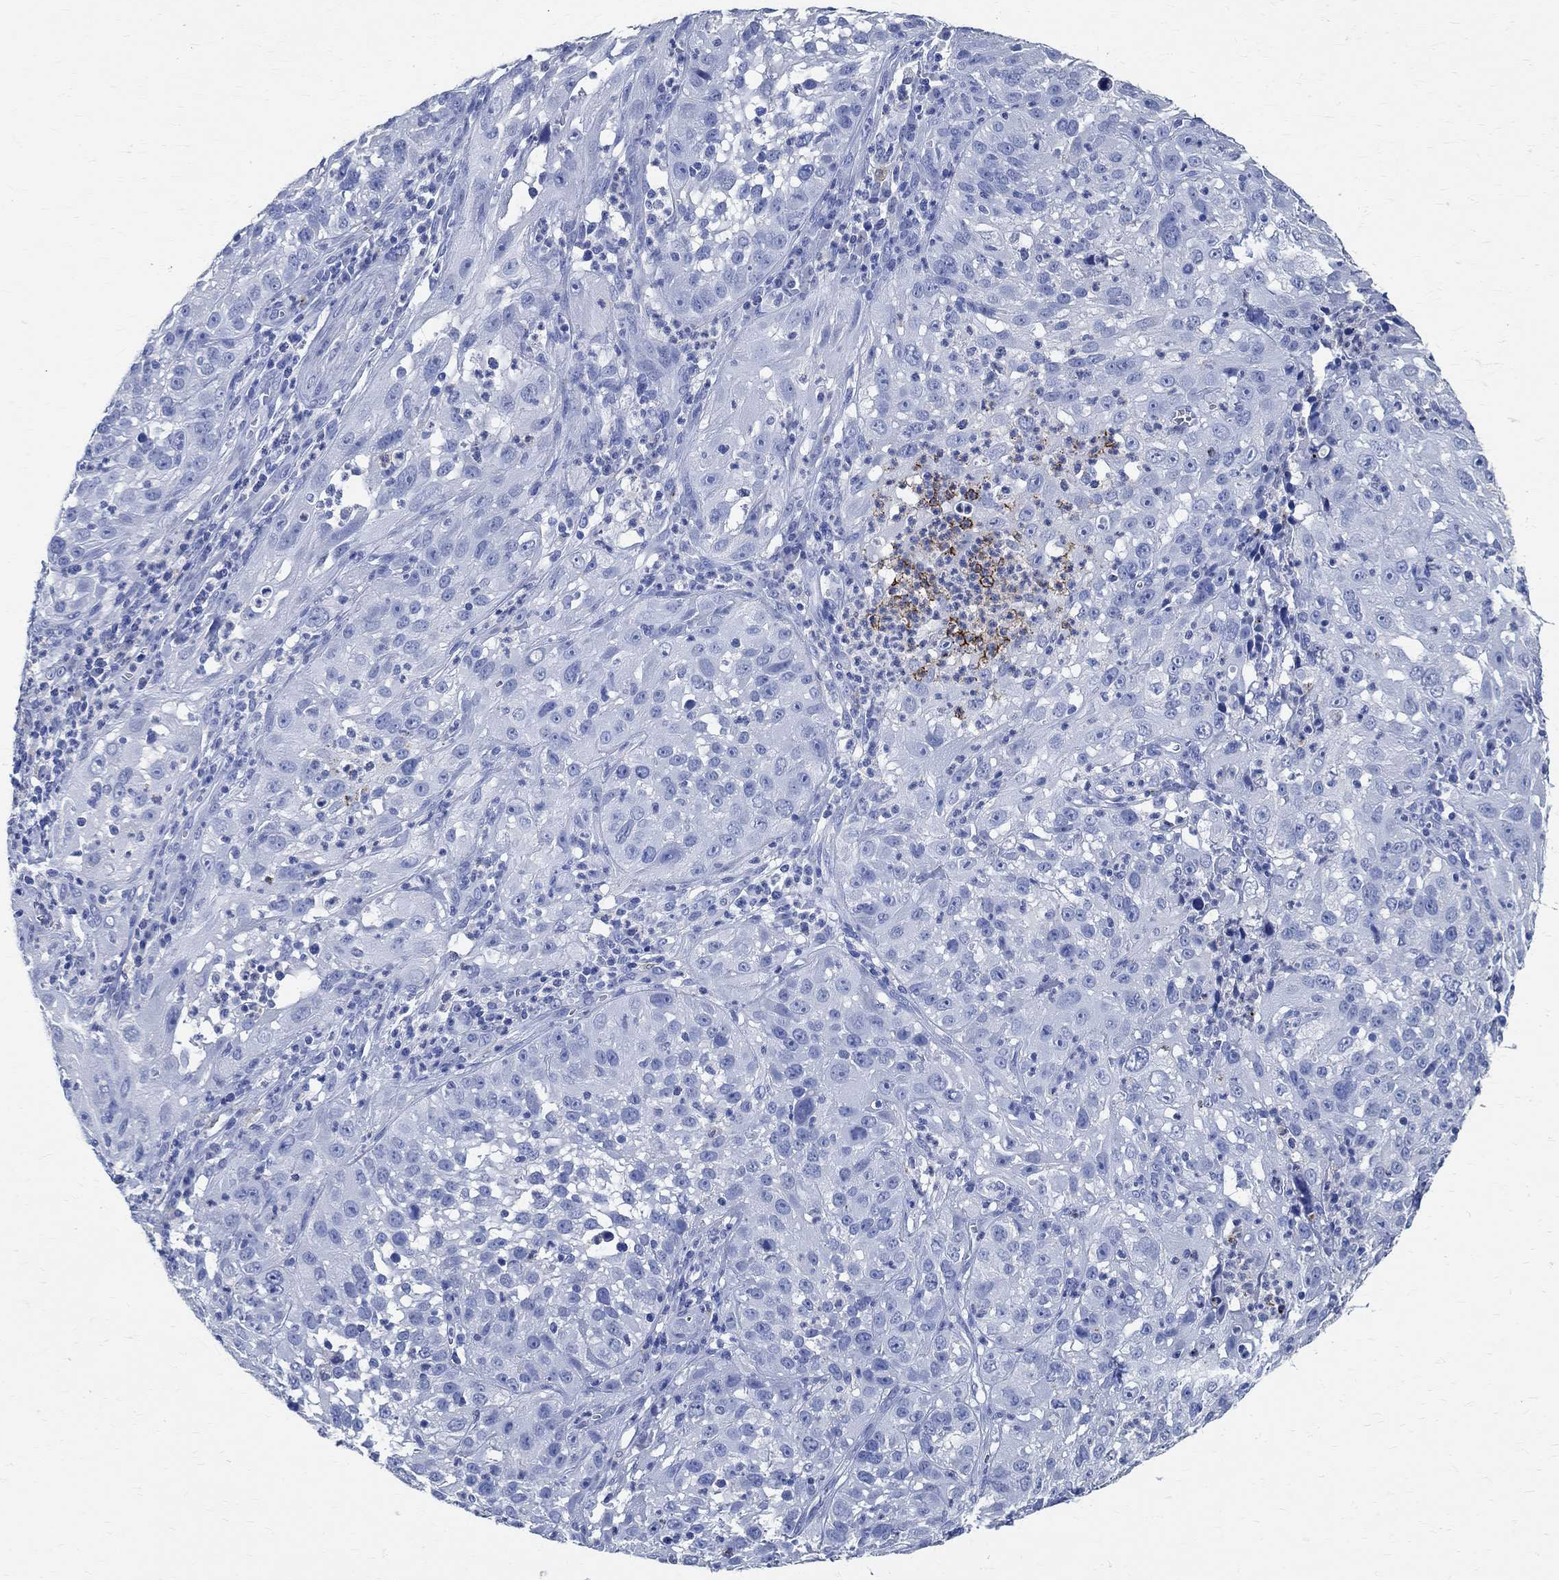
{"staining": {"intensity": "negative", "quantity": "none", "location": "none"}, "tissue": "cervical cancer", "cell_type": "Tumor cells", "image_type": "cancer", "snomed": [{"axis": "morphology", "description": "Squamous cell carcinoma, NOS"}, {"axis": "topography", "description": "Cervix"}], "caption": "High power microscopy micrograph of an immunohistochemistry (IHC) photomicrograph of squamous cell carcinoma (cervical), revealing no significant staining in tumor cells.", "gene": "TMEM221", "patient": {"sex": "female", "age": 32}}